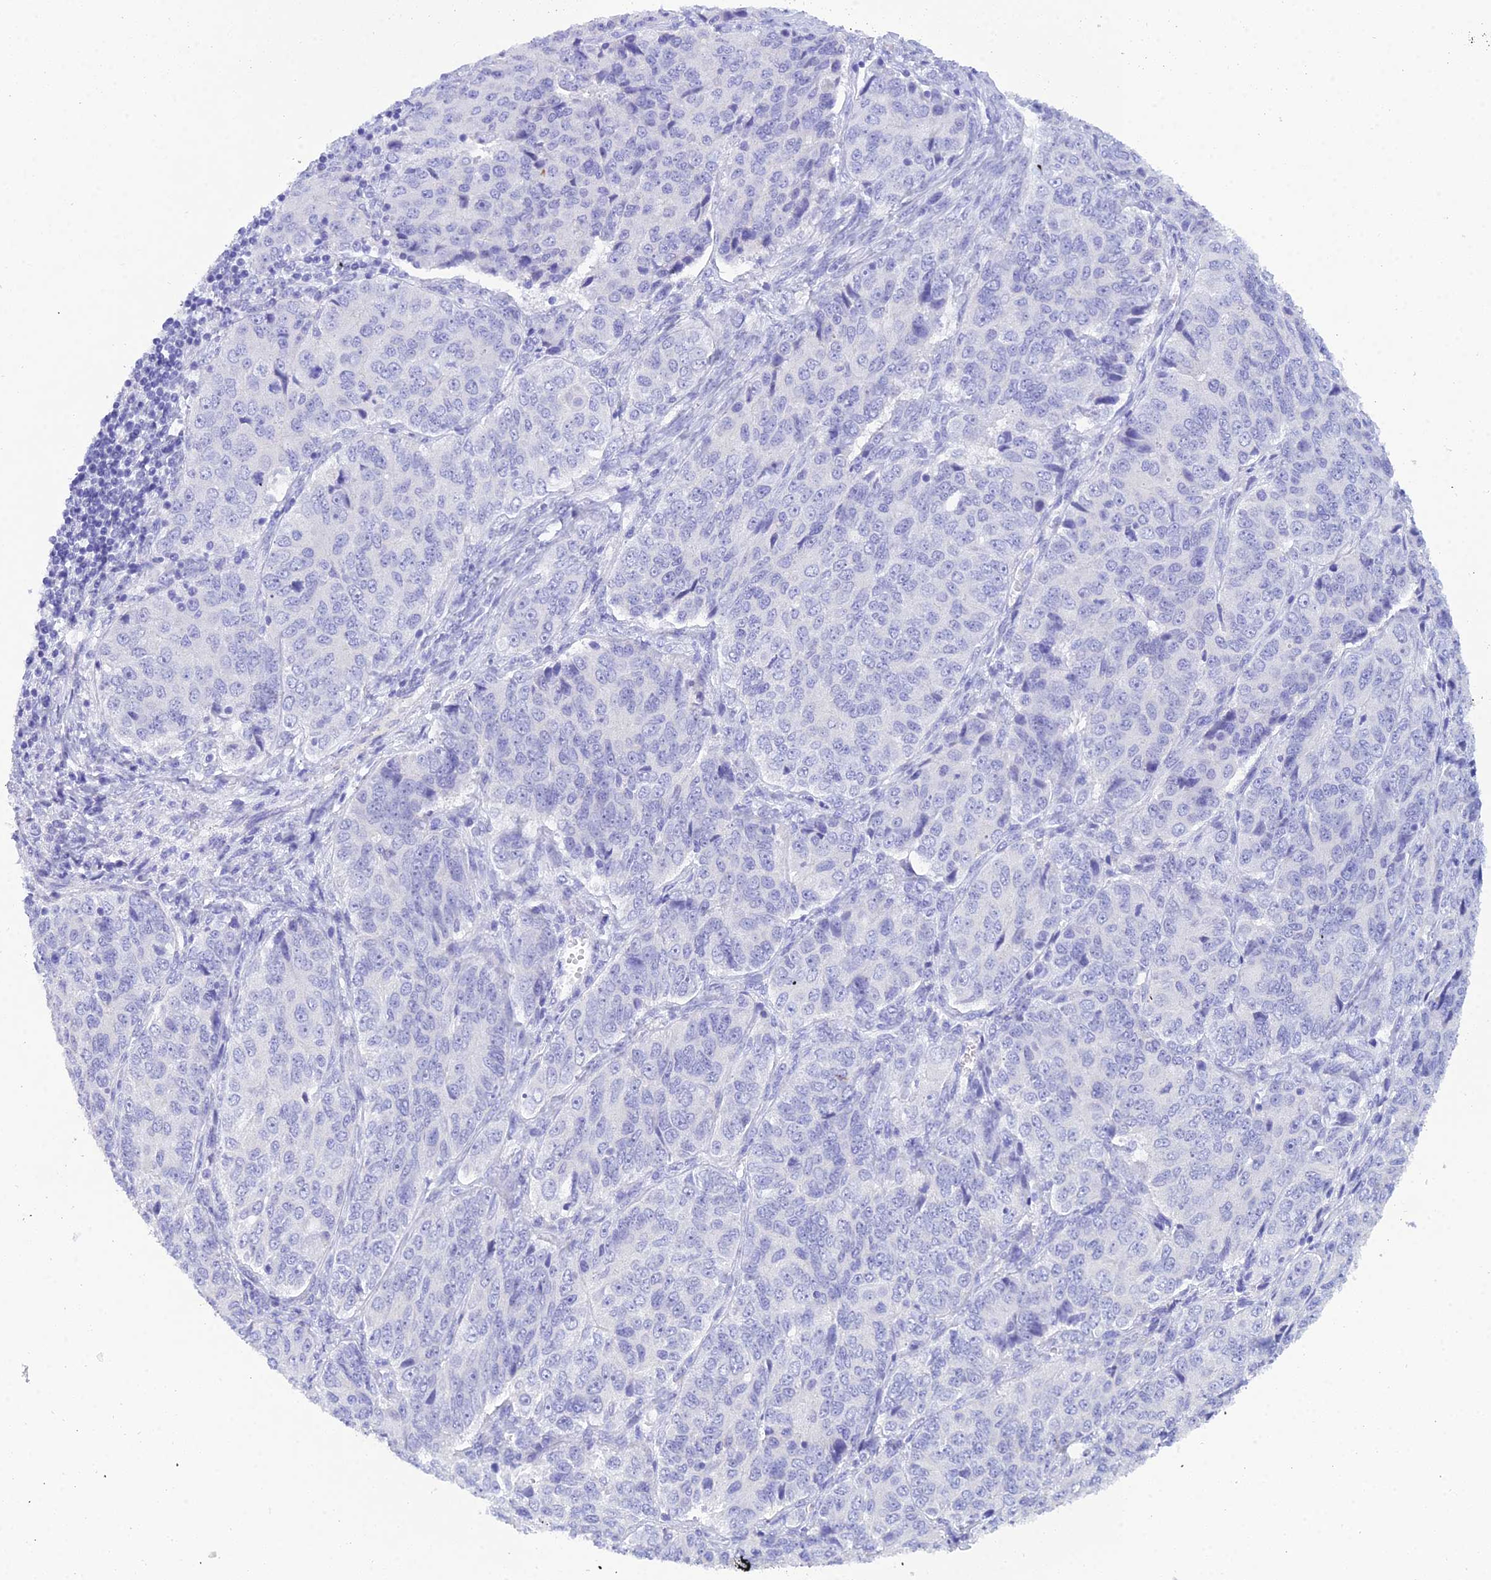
{"staining": {"intensity": "negative", "quantity": "none", "location": "none"}, "tissue": "ovarian cancer", "cell_type": "Tumor cells", "image_type": "cancer", "snomed": [{"axis": "morphology", "description": "Carcinoma, endometroid"}, {"axis": "topography", "description": "Ovary"}], "caption": "Tumor cells show no significant protein positivity in ovarian cancer.", "gene": "REG1A", "patient": {"sex": "female", "age": 51}}